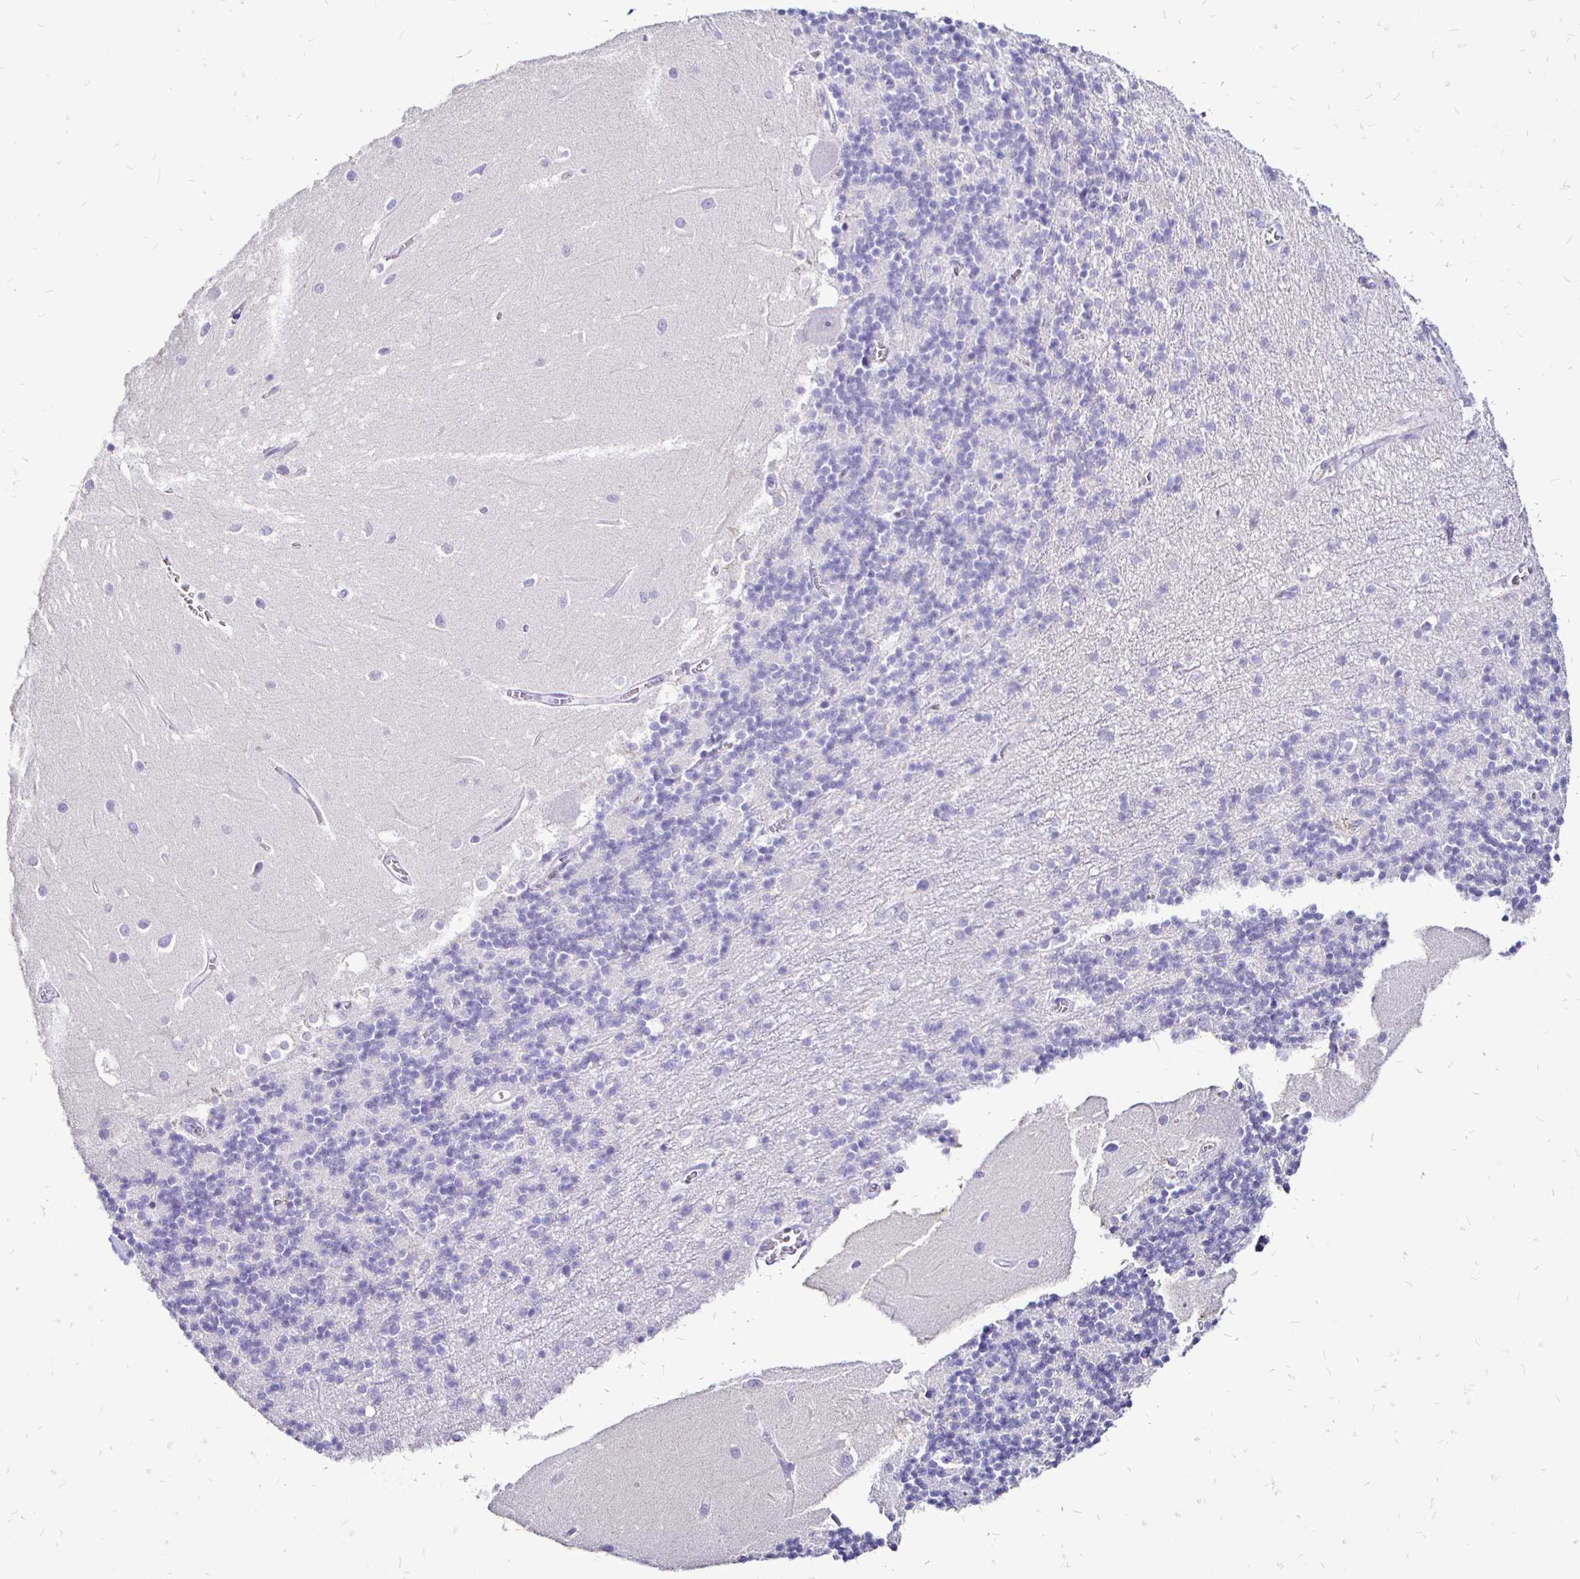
{"staining": {"intensity": "negative", "quantity": "none", "location": "none"}, "tissue": "cerebellum", "cell_type": "Cells in granular layer", "image_type": "normal", "snomed": [{"axis": "morphology", "description": "Normal tissue, NOS"}, {"axis": "topography", "description": "Cerebellum"}], "caption": "An immunohistochemistry (IHC) image of normal cerebellum is shown. There is no staining in cells in granular layer of cerebellum. (Immunohistochemistry, brightfield microscopy, high magnification).", "gene": "IRGC", "patient": {"sex": "male", "age": 54}}